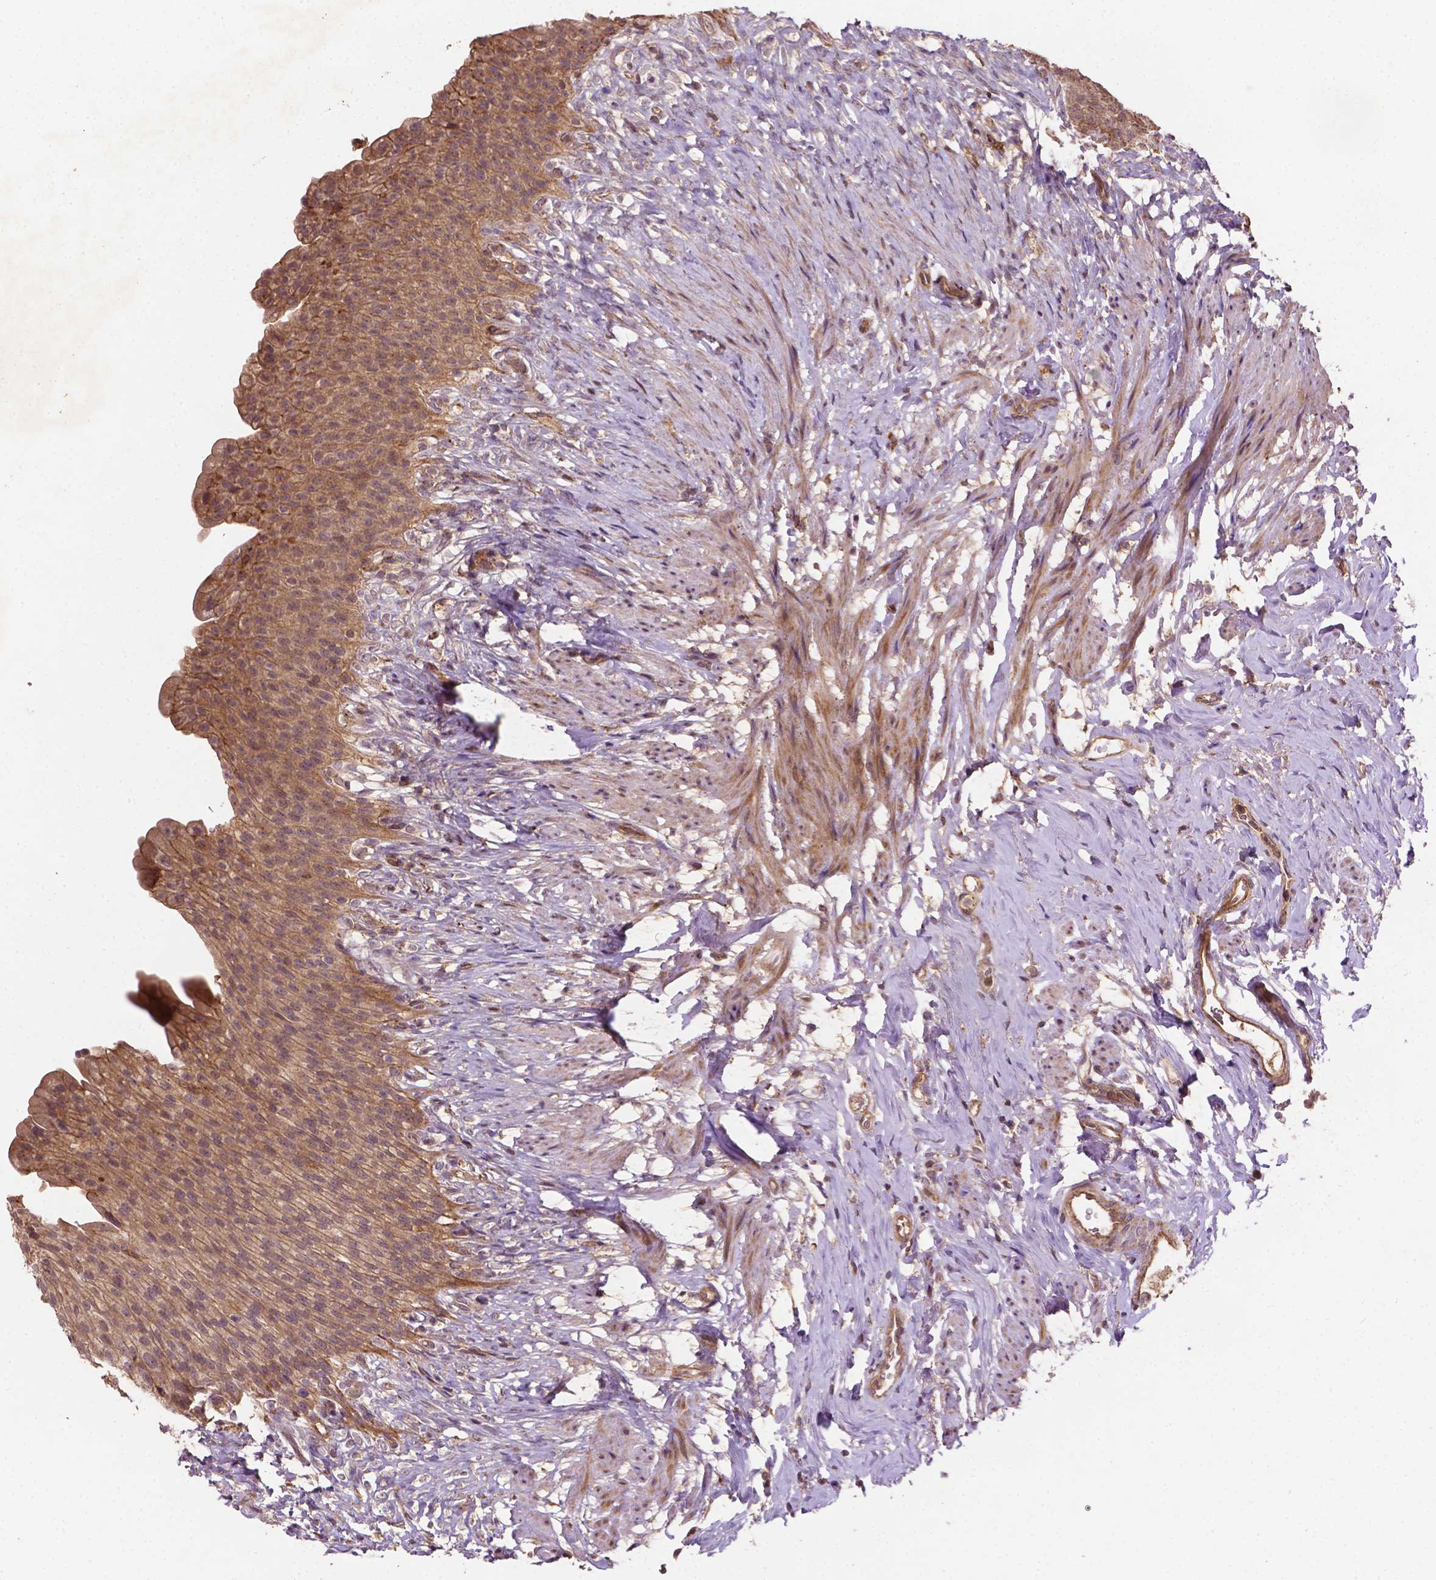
{"staining": {"intensity": "moderate", "quantity": ">75%", "location": "cytoplasmic/membranous"}, "tissue": "urinary bladder", "cell_type": "Urothelial cells", "image_type": "normal", "snomed": [{"axis": "morphology", "description": "Normal tissue, NOS"}, {"axis": "topography", "description": "Urinary bladder"}, {"axis": "topography", "description": "Prostate"}], "caption": "Immunohistochemistry photomicrograph of benign urinary bladder stained for a protein (brown), which exhibits medium levels of moderate cytoplasmic/membranous expression in approximately >75% of urothelial cells.", "gene": "ZMYND19", "patient": {"sex": "male", "age": 76}}